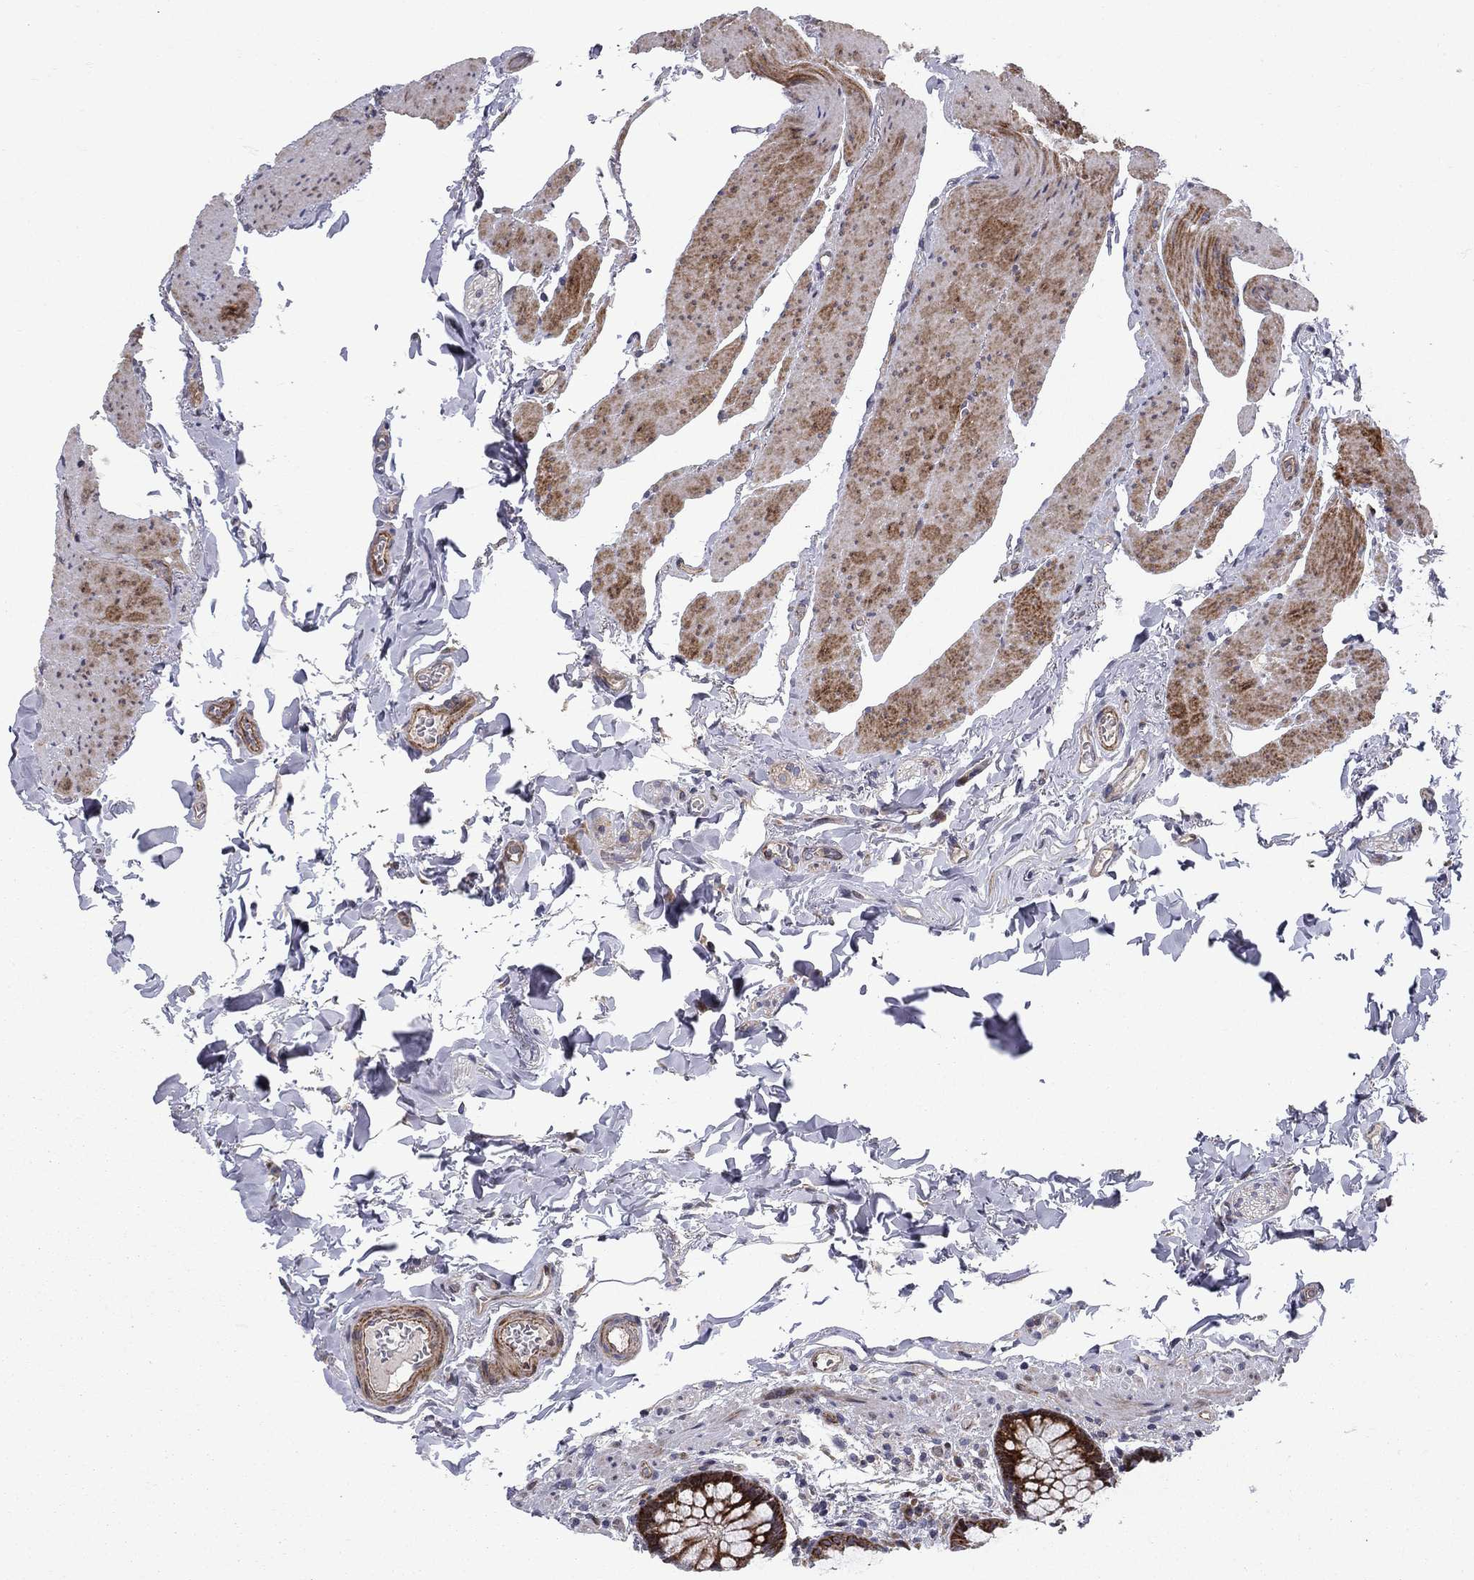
{"staining": {"intensity": "weak", "quantity": "25%-75%", "location": "cytoplasmic/membranous"}, "tissue": "colon", "cell_type": "Endothelial cells", "image_type": "normal", "snomed": [{"axis": "morphology", "description": "Normal tissue, NOS"}, {"axis": "topography", "description": "Colon"}], "caption": "IHC photomicrograph of unremarkable colon stained for a protein (brown), which shows low levels of weak cytoplasmic/membranous expression in about 25%-75% of endothelial cells.", "gene": "MIOS", "patient": {"sex": "female", "age": 86}}